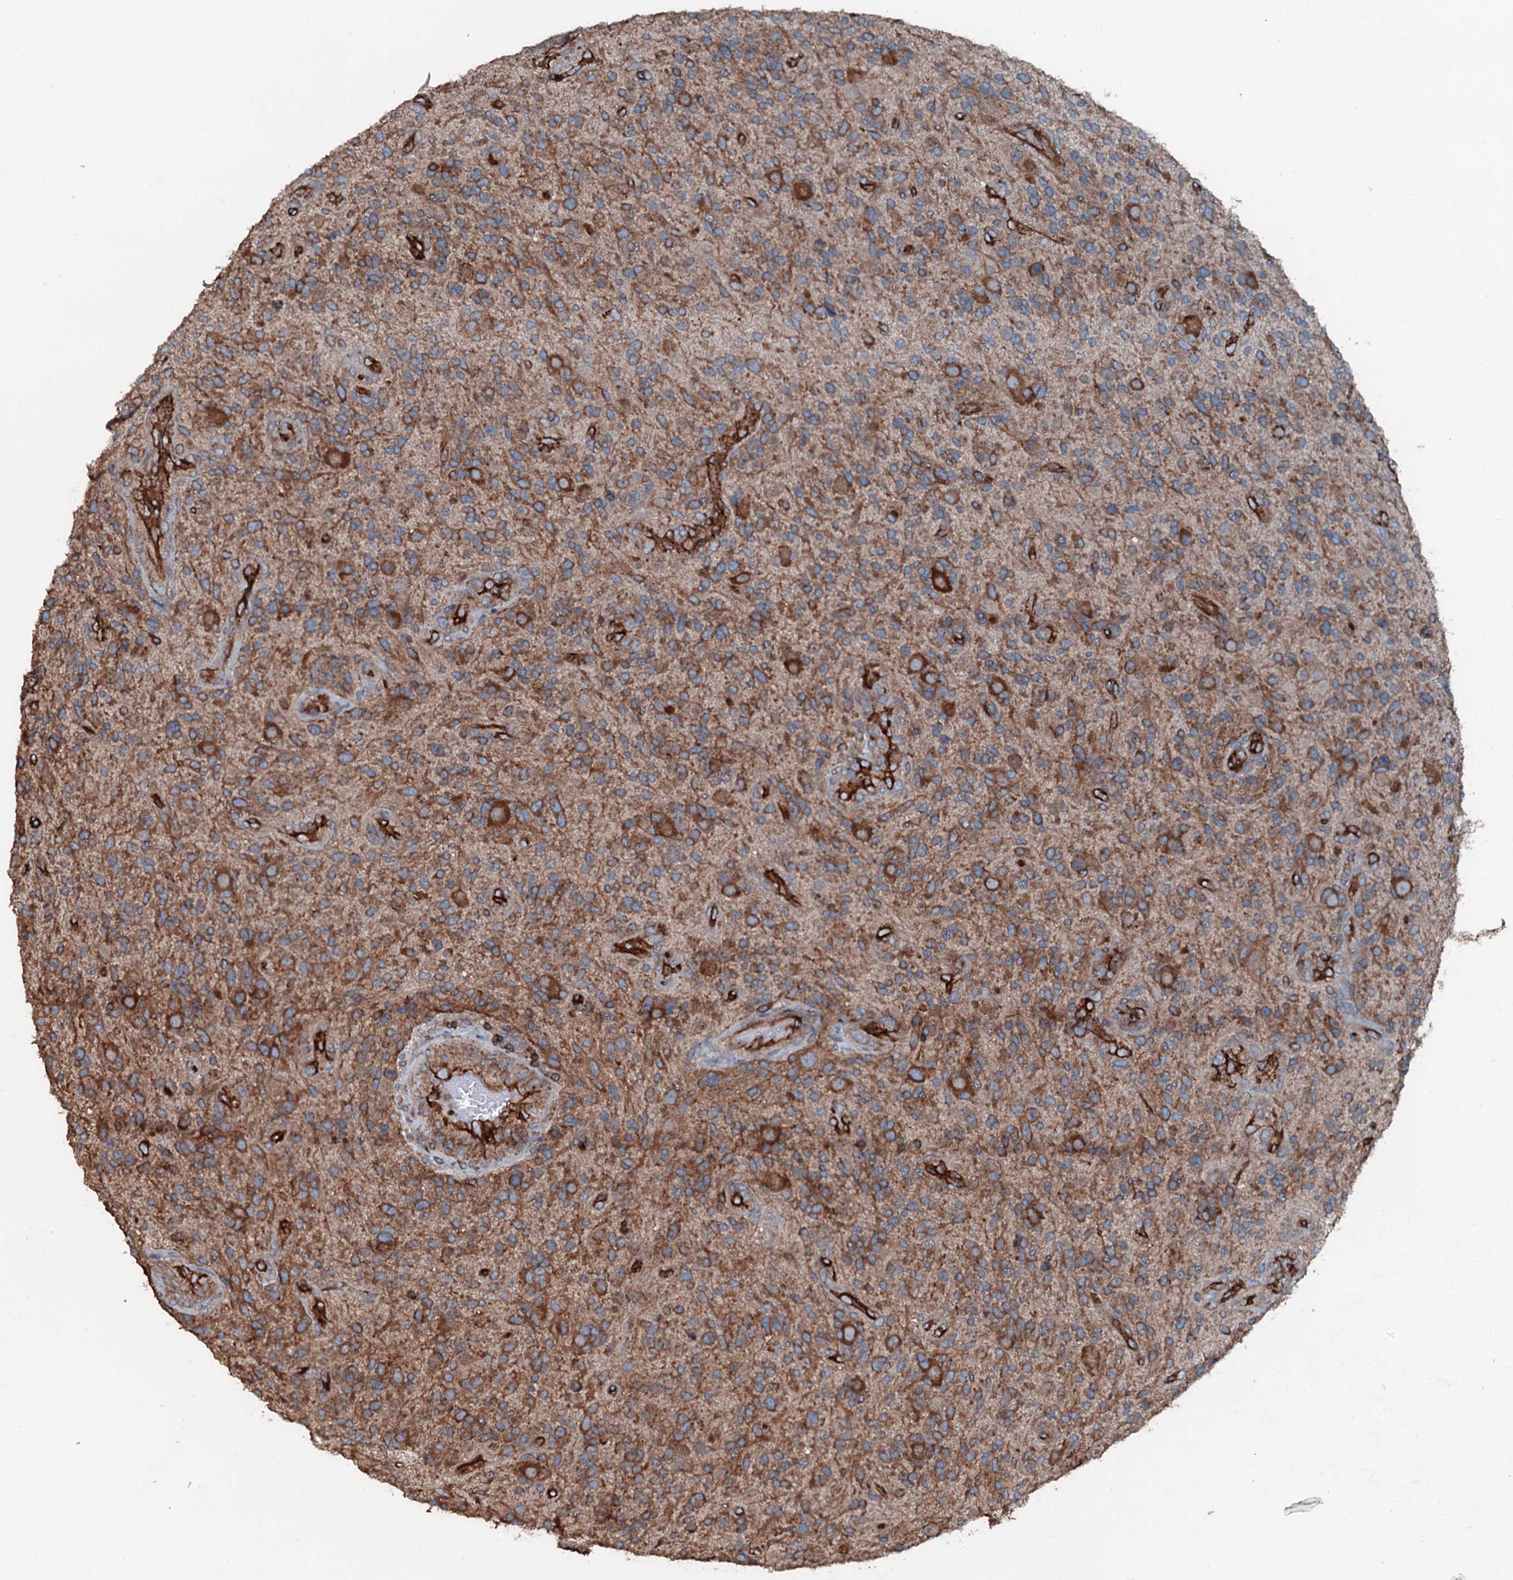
{"staining": {"intensity": "moderate", "quantity": ">75%", "location": "cytoplasmic/membranous"}, "tissue": "glioma", "cell_type": "Tumor cells", "image_type": "cancer", "snomed": [{"axis": "morphology", "description": "Glioma, malignant, High grade"}, {"axis": "topography", "description": "Brain"}], "caption": "Glioma stained with a brown dye reveals moderate cytoplasmic/membranous positive staining in approximately >75% of tumor cells.", "gene": "SLC25A38", "patient": {"sex": "male", "age": 47}}